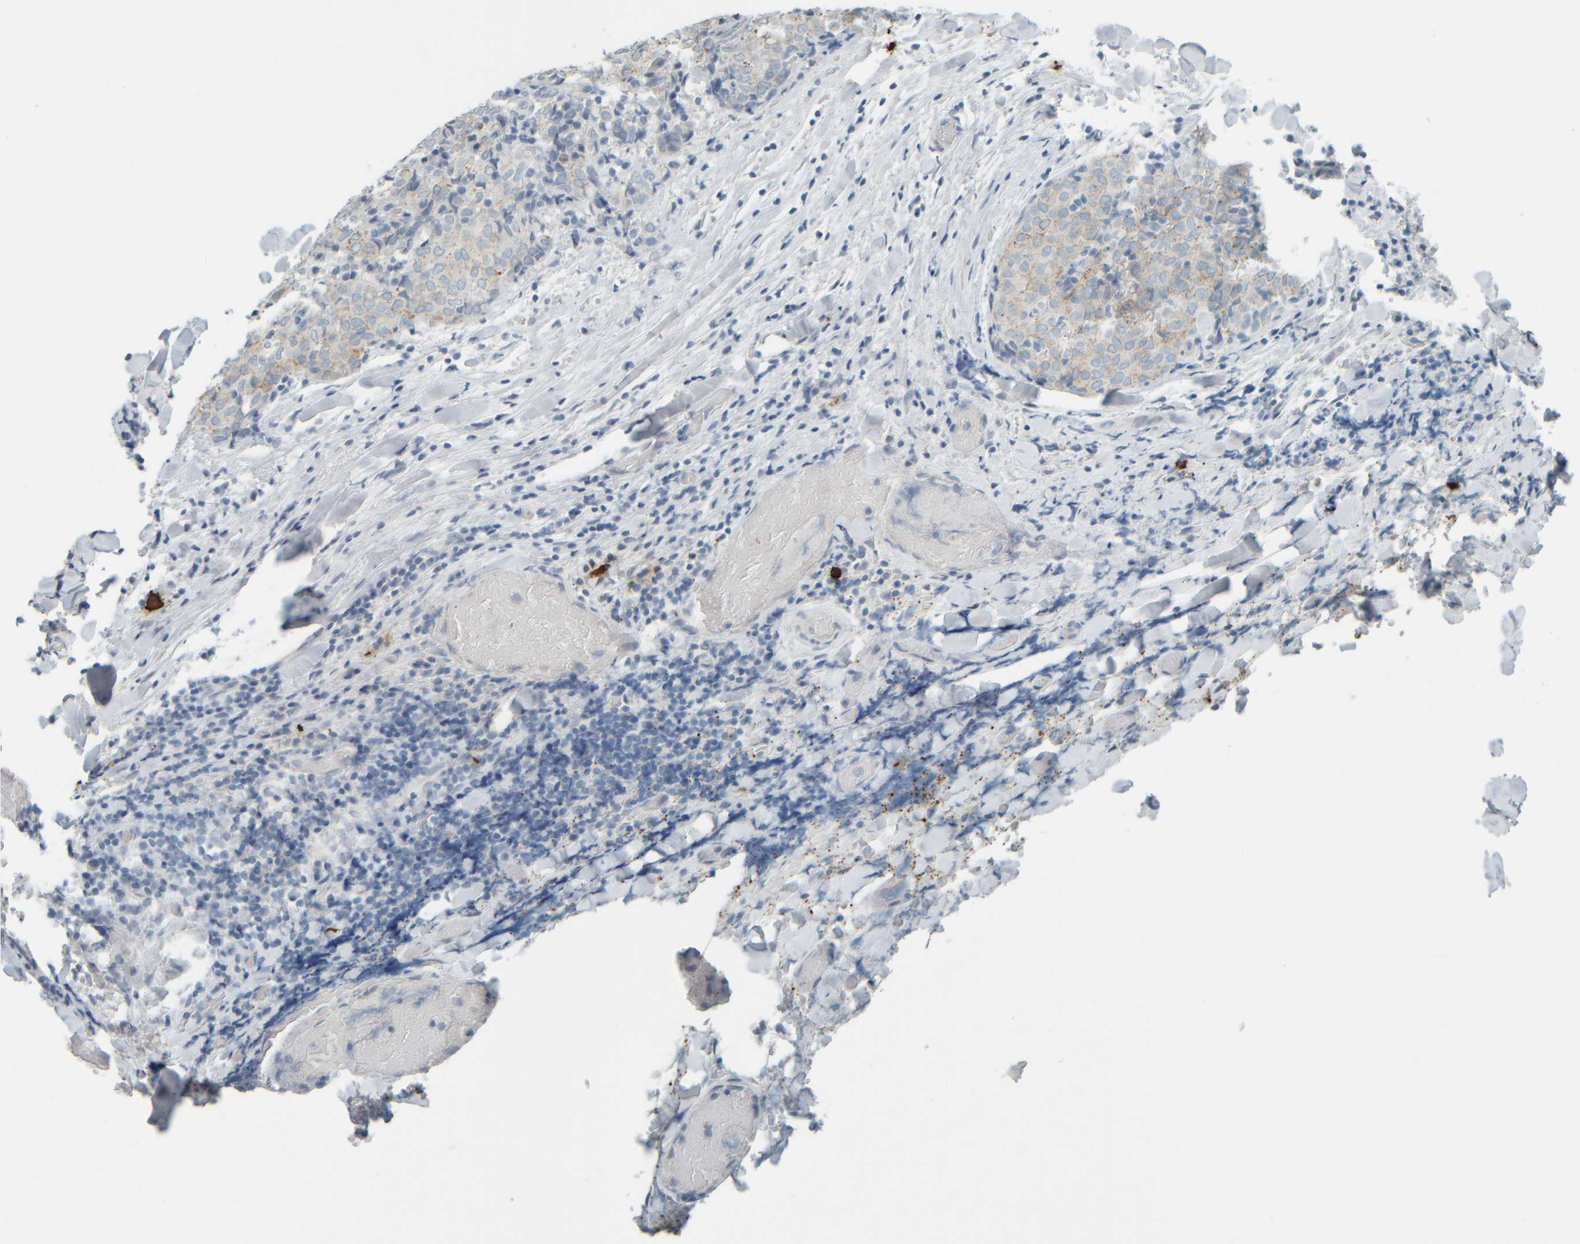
{"staining": {"intensity": "negative", "quantity": "none", "location": "none"}, "tissue": "thyroid cancer", "cell_type": "Tumor cells", "image_type": "cancer", "snomed": [{"axis": "morphology", "description": "Normal tissue, NOS"}, {"axis": "morphology", "description": "Papillary adenocarcinoma, NOS"}, {"axis": "topography", "description": "Thyroid gland"}], "caption": "A high-resolution micrograph shows immunohistochemistry staining of thyroid cancer (papillary adenocarcinoma), which exhibits no significant positivity in tumor cells. (DAB IHC visualized using brightfield microscopy, high magnification).", "gene": "TPSAB1", "patient": {"sex": "female", "age": 30}}